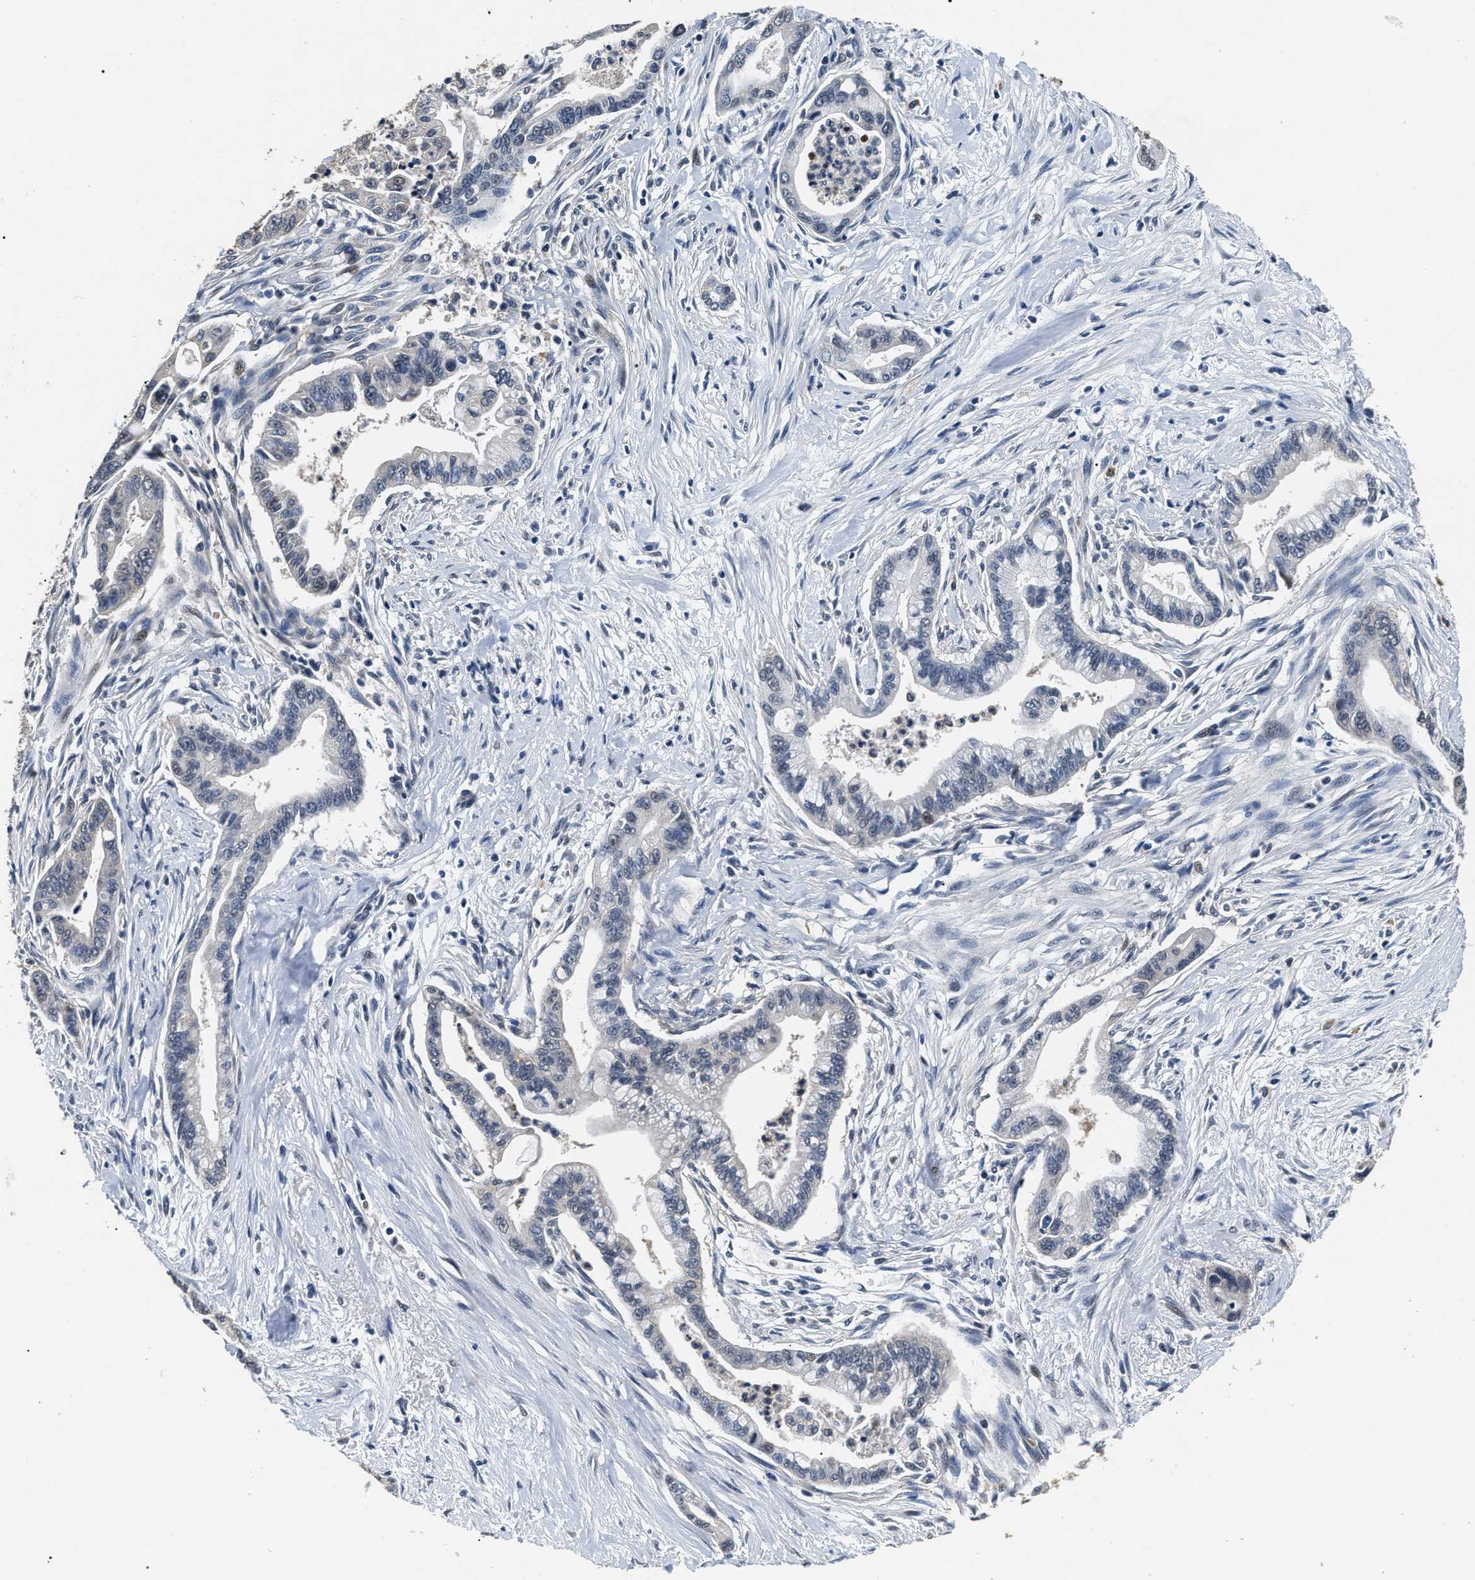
{"staining": {"intensity": "negative", "quantity": "none", "location": "none"}, "tissue": "pancreatic cancer", "cell_type": "Tumor cells", "image_type": "cancer", "snomed": [{"axis": "morphology", "description": "Adenocarcinoma, NOS"}, {"axis": "topography", "description": "Pancreas"}], "caption": "IHC photomicrograph of human pancreatic cancer (adenocarcinoma) stained for a protein (brown), which reveals no expression in tumor cells. (DAB IHC visualized using brightfield microscopy, high magnification).", "gene": "PSMD8", "patient": {"sex": "male", "age": 70}}